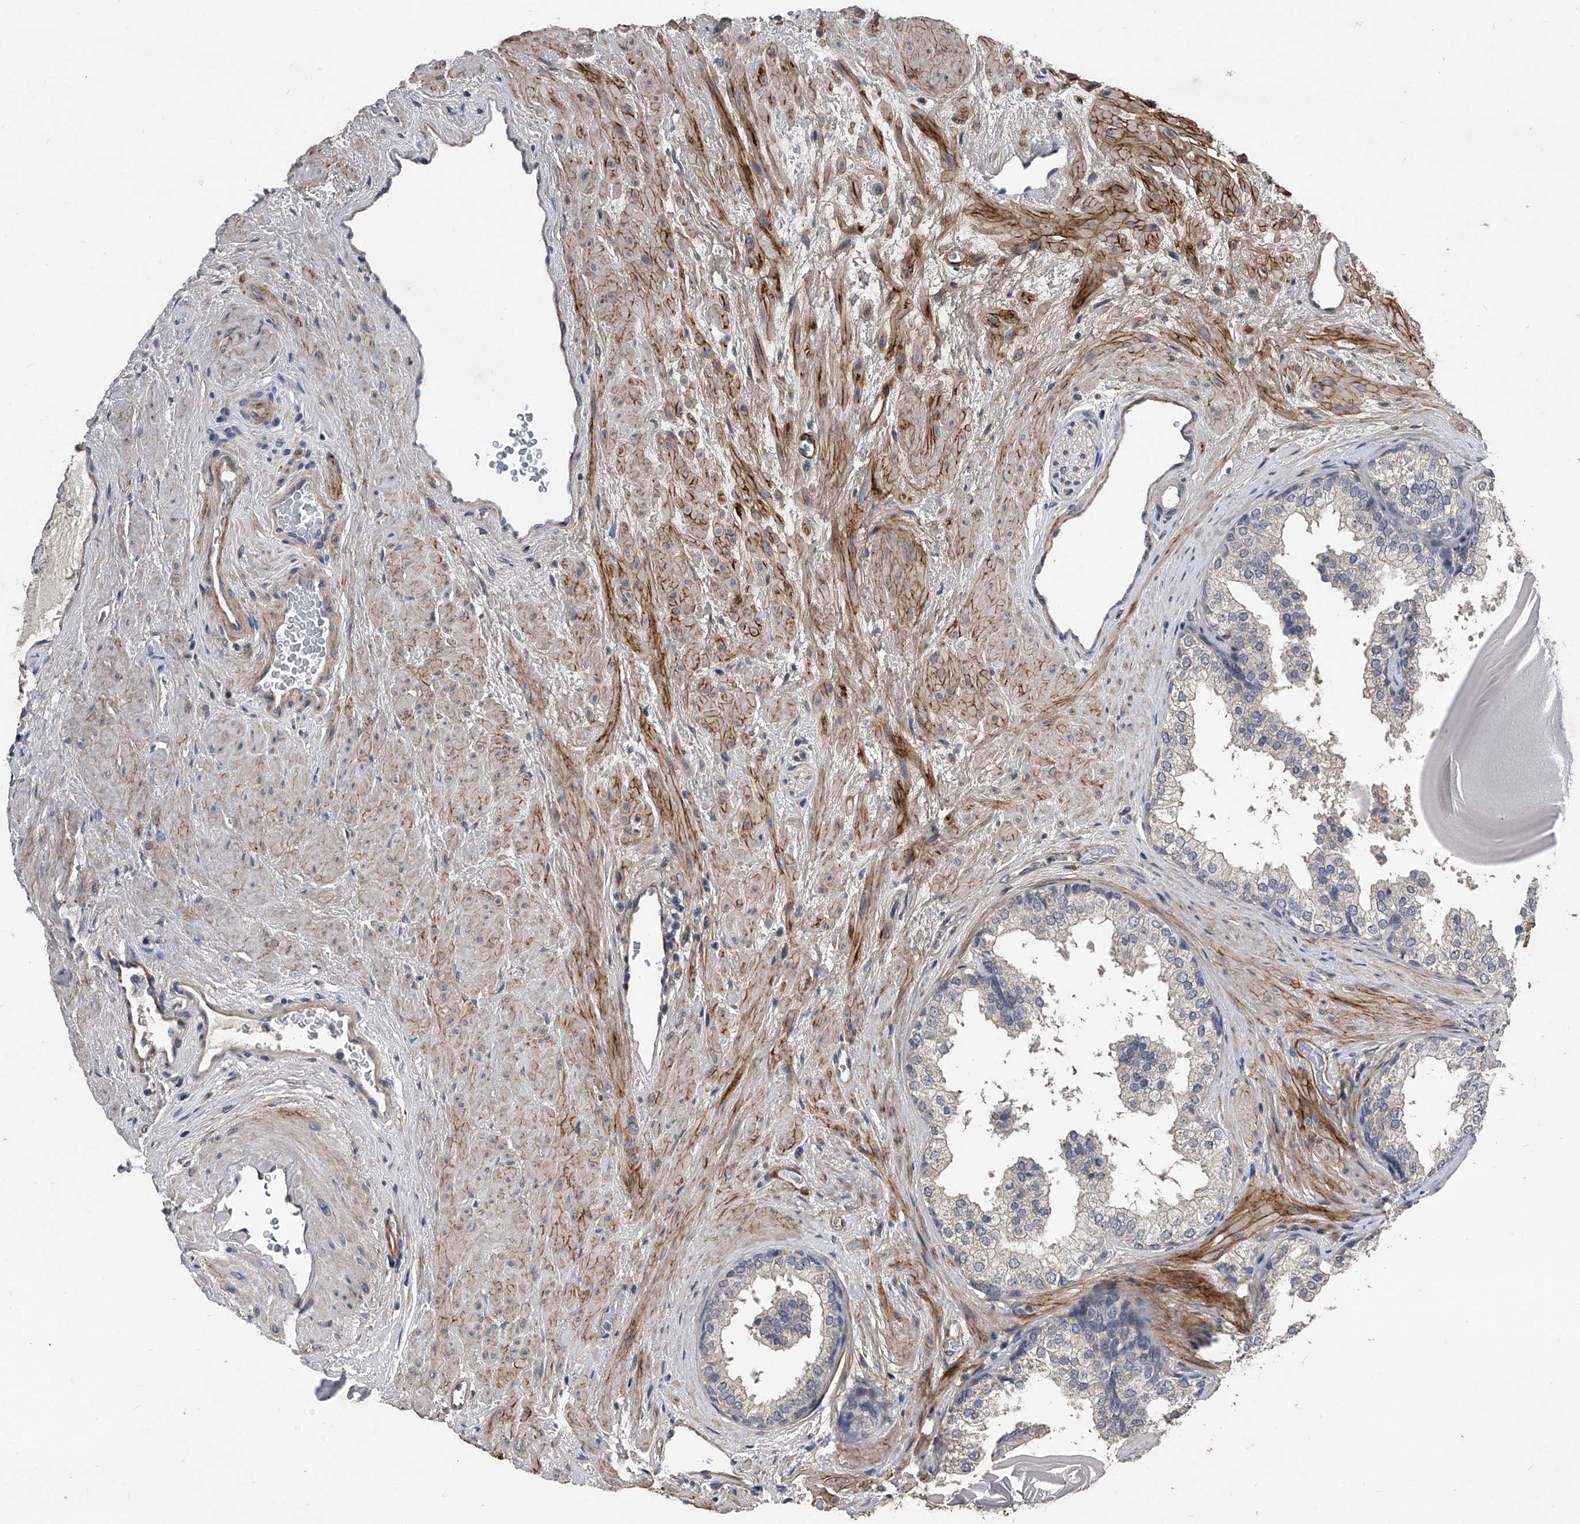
{"staining": {"intensity": "weak", "quantity": "<25%", "location": "cytoplasmic/membranous"}, "tissue": "prostate", "cell_type": "Glandular cells", "image_type": "normal", "snomed": [{"axis": "morphology", "description": "Normal tissue, NOS"}, {"axis": "topography", "description": "Prostate"}], "caption": "A high-resolution photomicrograph shows IHC staining of unremarkable prostate, which shows no significant positivity in glandular cells.", "gene": "PHACTR1", "patient": {"sex": "male", "age": 48}}